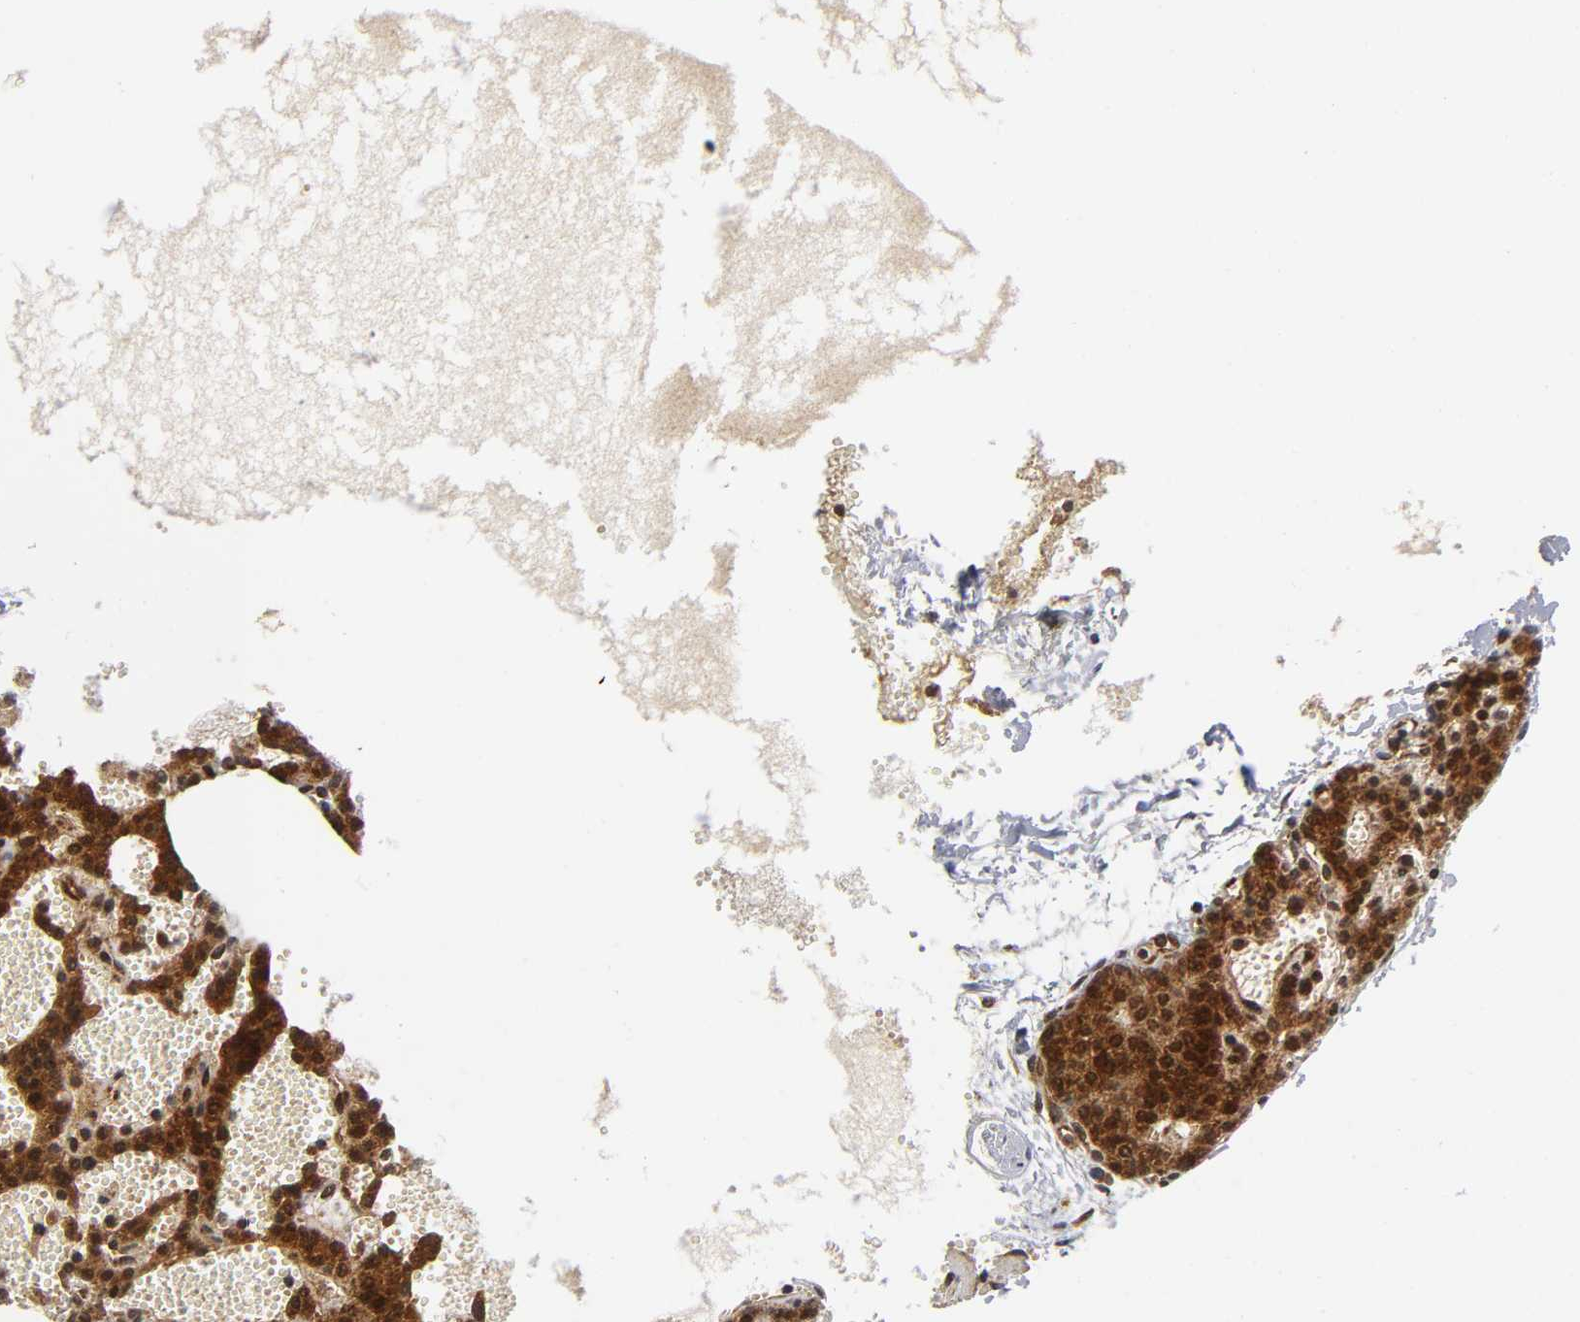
{"staining": {"intensity": "strong", "quantity": ">75%", "location": "cytoplasmic/membranous,nuclear"}, "tissue": "parathyroid gland", "cell_type": "Glandular cells", "image_type": "normal", "snomed": [{"axis": "morphology", "description": "Normal tissue, NOS"}, {"axis": "topography", "description": "Parathyroid gland"}], "caption": "A high amount of strong cytoplasmic/membranous,nuclear staining is appreciated in about >75% of glandular cells in normal parathyroid gland.", "gene": "EIF5", "patient": {"sex": "male", "age": 25}}